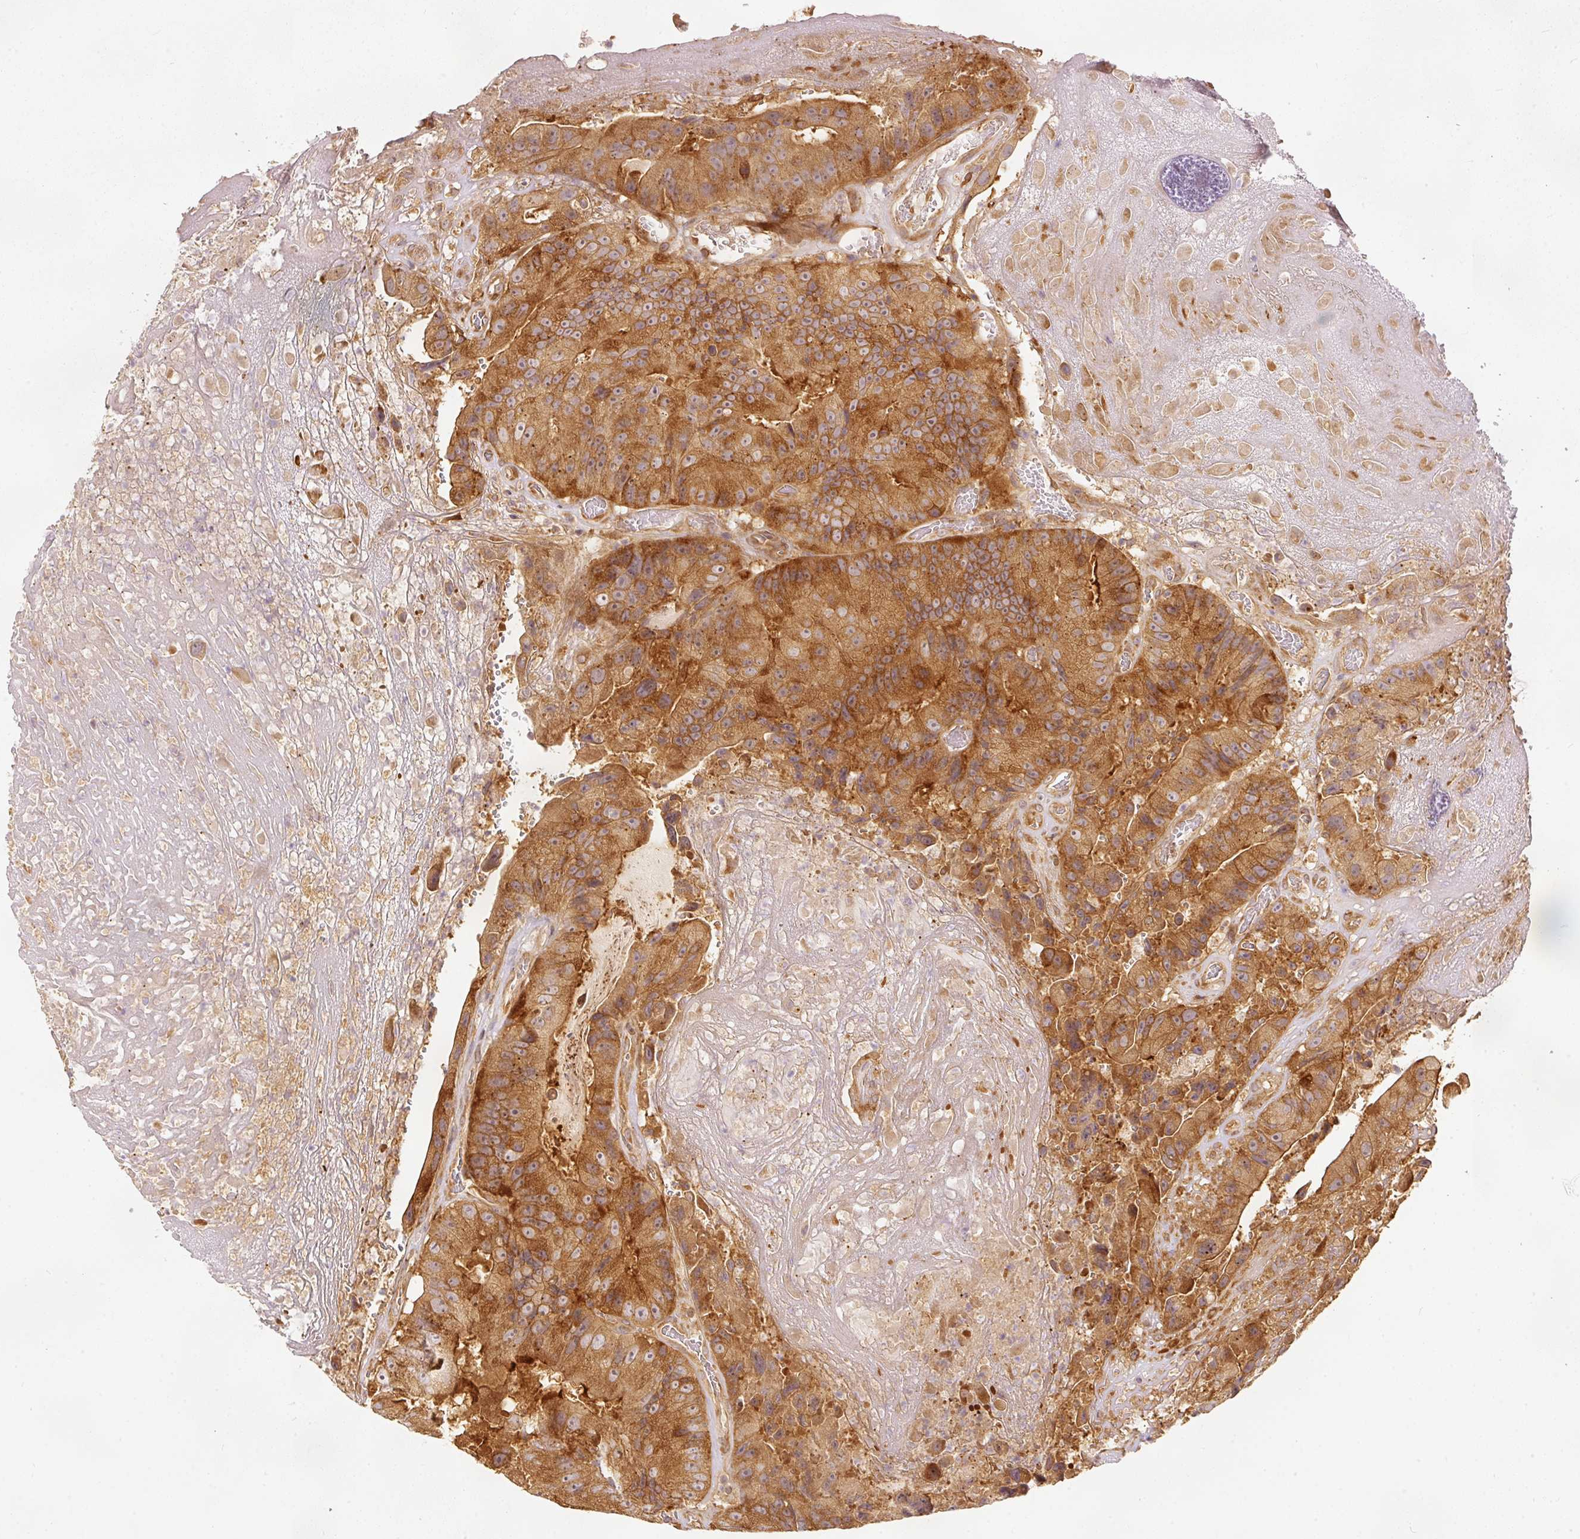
{"staining": {"intensity": "strong", "quantity": ">75%", "location": "cytoplasmic/membranous"}, "tissue": "colorectal cancer", "cell_type": "Tumor cells", "image_type": "cancer", "snomed": [{"axis": "morphology", "description": "Adenocarcinoma, NOS"}, {"axis": "topography", "description": "Colon"}], "caption": "Strong cytoplasmic/membranous positivity for a protein is present in approximately >75% of tumor cells of colorectal adenocarcinoma using IHC.", "gene": "EIF3B", "patient": {"sex": "female", "age": 86}}